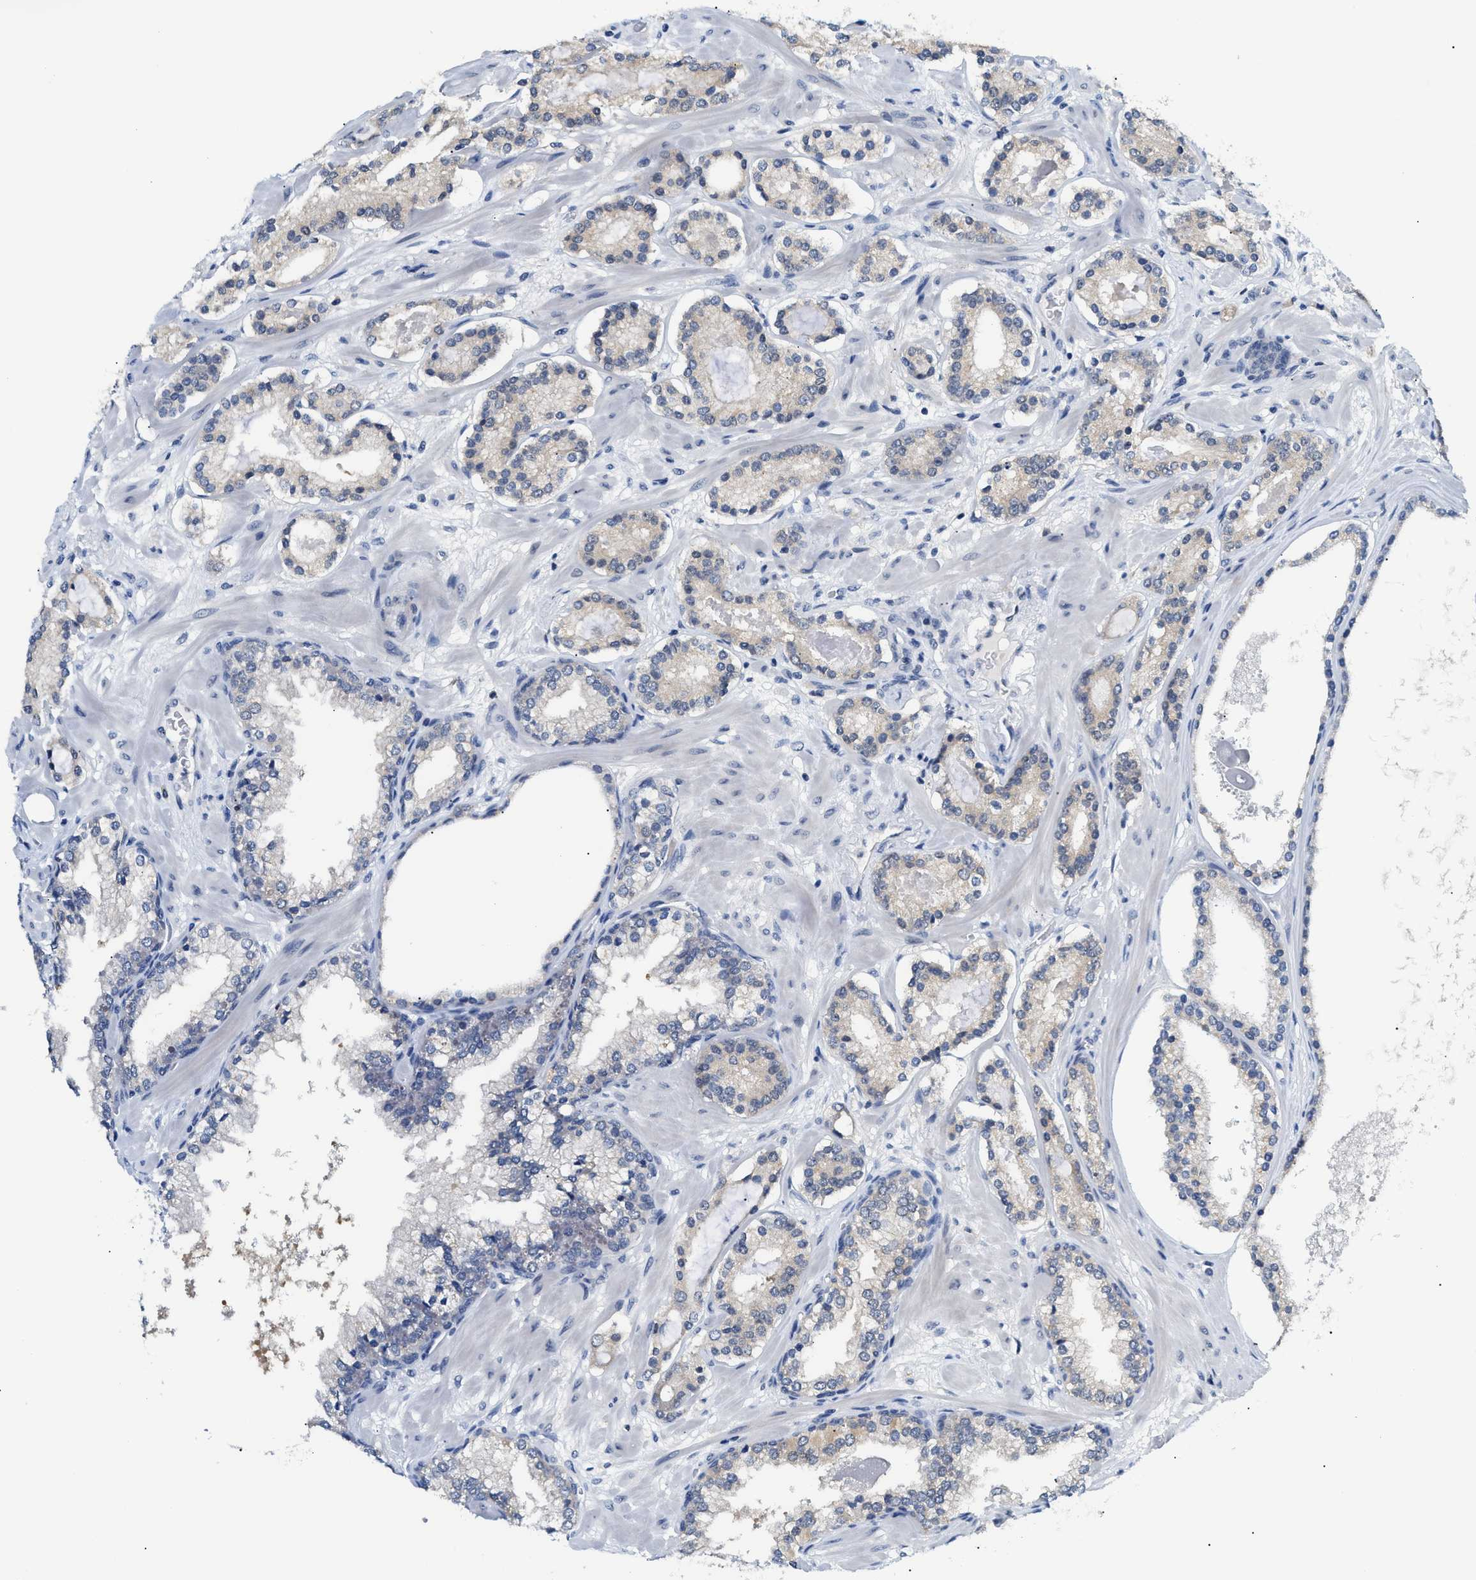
{"staining": {"intensity": "negative", "quantity": "none", "location": "none"}, "tissue": "prostate cancer", "cell_type": "Tumor cells", "image_type": "cancer", "snomed": [{"axis": "morphology", "description": "Adenocarcinoma, Low grade"}, {"axis": "topography", "description": "Prostate"}], "caption": "A micrograph of prostate adenocarcinoma (low-grade) stained for a protein displays no brown staining in tumor cells. Nuclei are stained in blue.", "gene": "PSAT1", "patient": {"sex": "male", "age": 63}}